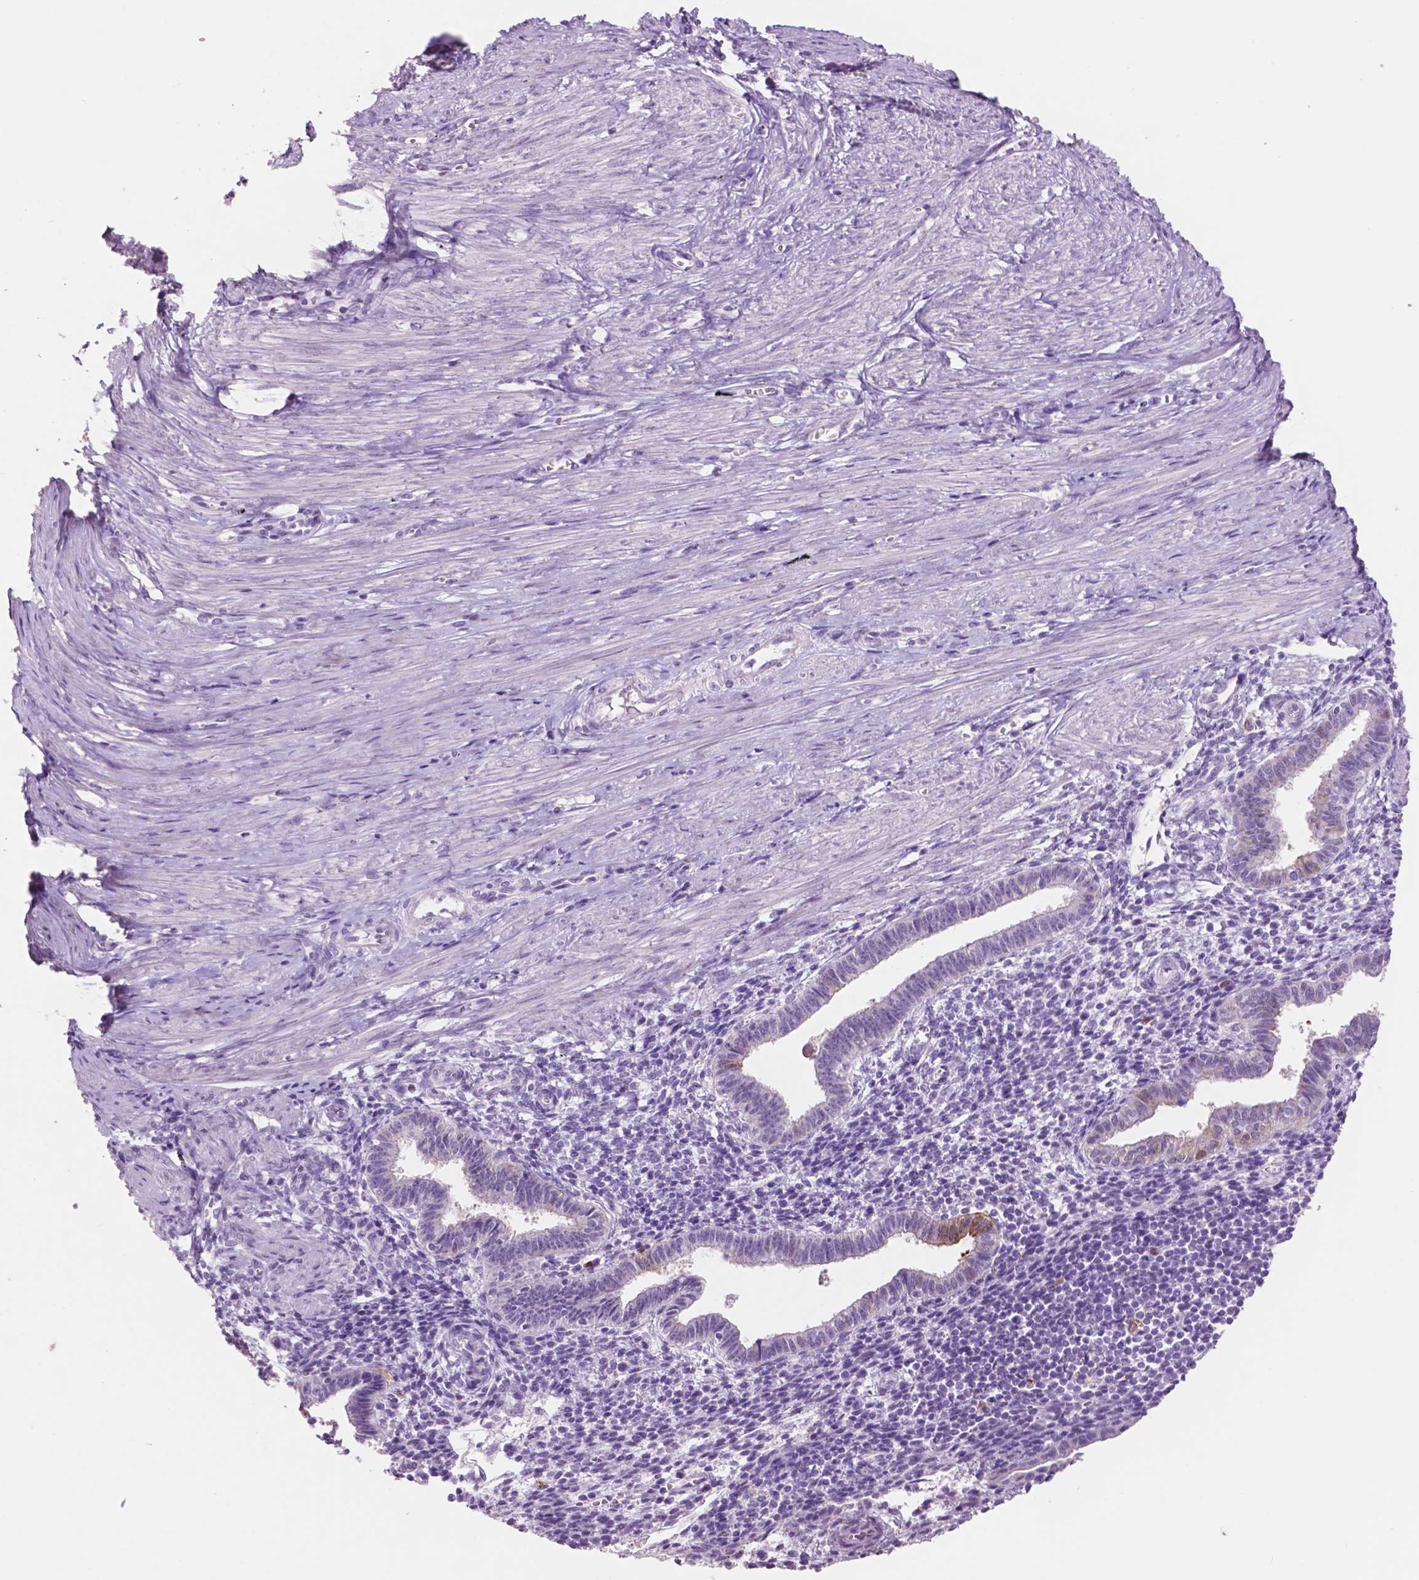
{"staining": {"intensity": "negative", "quantity": "none", "location": "none"}, "tissue": "endometrium", "cell_type": "Cells in endometrial stroma", "image_type": "normal", "snomed": [{"axis": "morphology", "description": "Normal tissue, NOS"}, {"axis": "topography", "description": "Endometrium"}], "caption": "Immunohistochemistry micrograph of benign endometrium: human endometrium stained with DAB (3,3'-diaminobenzidine) shows no significant protein staining in cells in endometrial stroma.", "gene": "IDO1", "patient": {"sex": "female", "age": 37}}